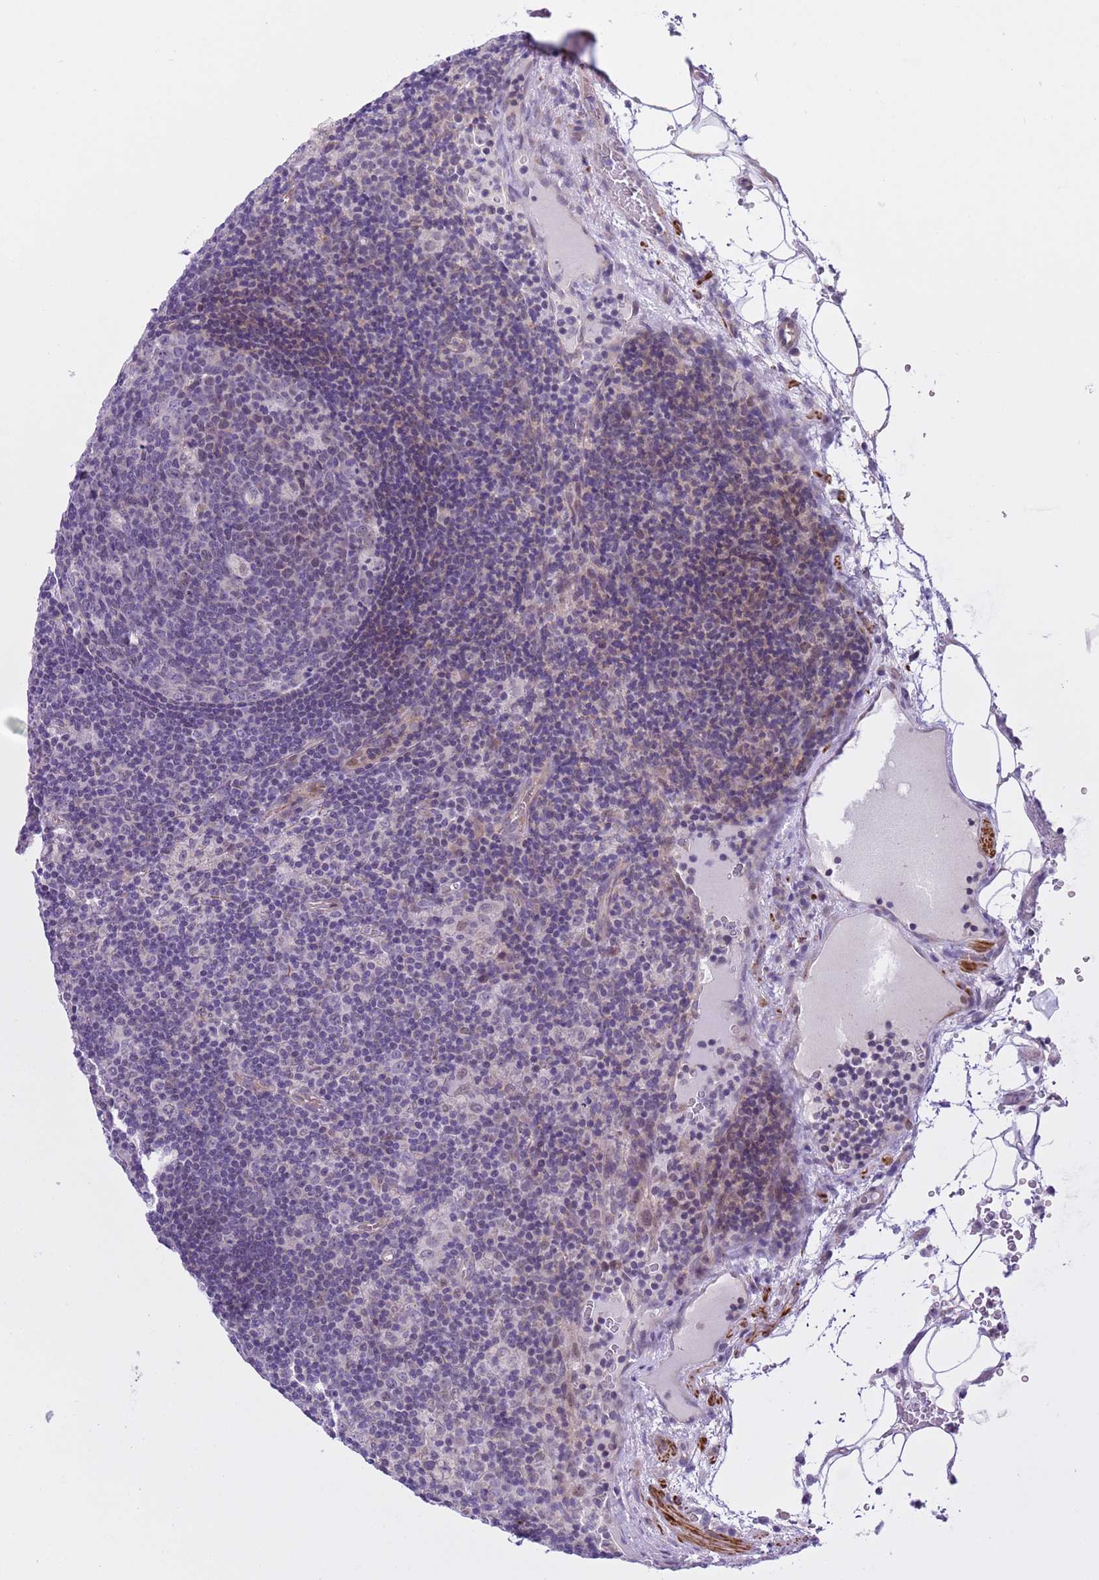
{"staining": {"intensity": "negative", "quantity": "none", "location": "none"}, "tissue": "lymph node", "cell_type": "Germinal center cells", "image_type": "normal", "snomed": [{"axis": "morphology", "description": "Normal tissue, NOS"}, {"axis": "topography", "description": "Lymph node"}], "caption": "Normal lymph node was stained to show a protein in brown. There is no significant staining in germinal center cells. (DAB IHC, high magnification).", "gene": "NET1", "patient": {"sex": "male", "age": 58}}